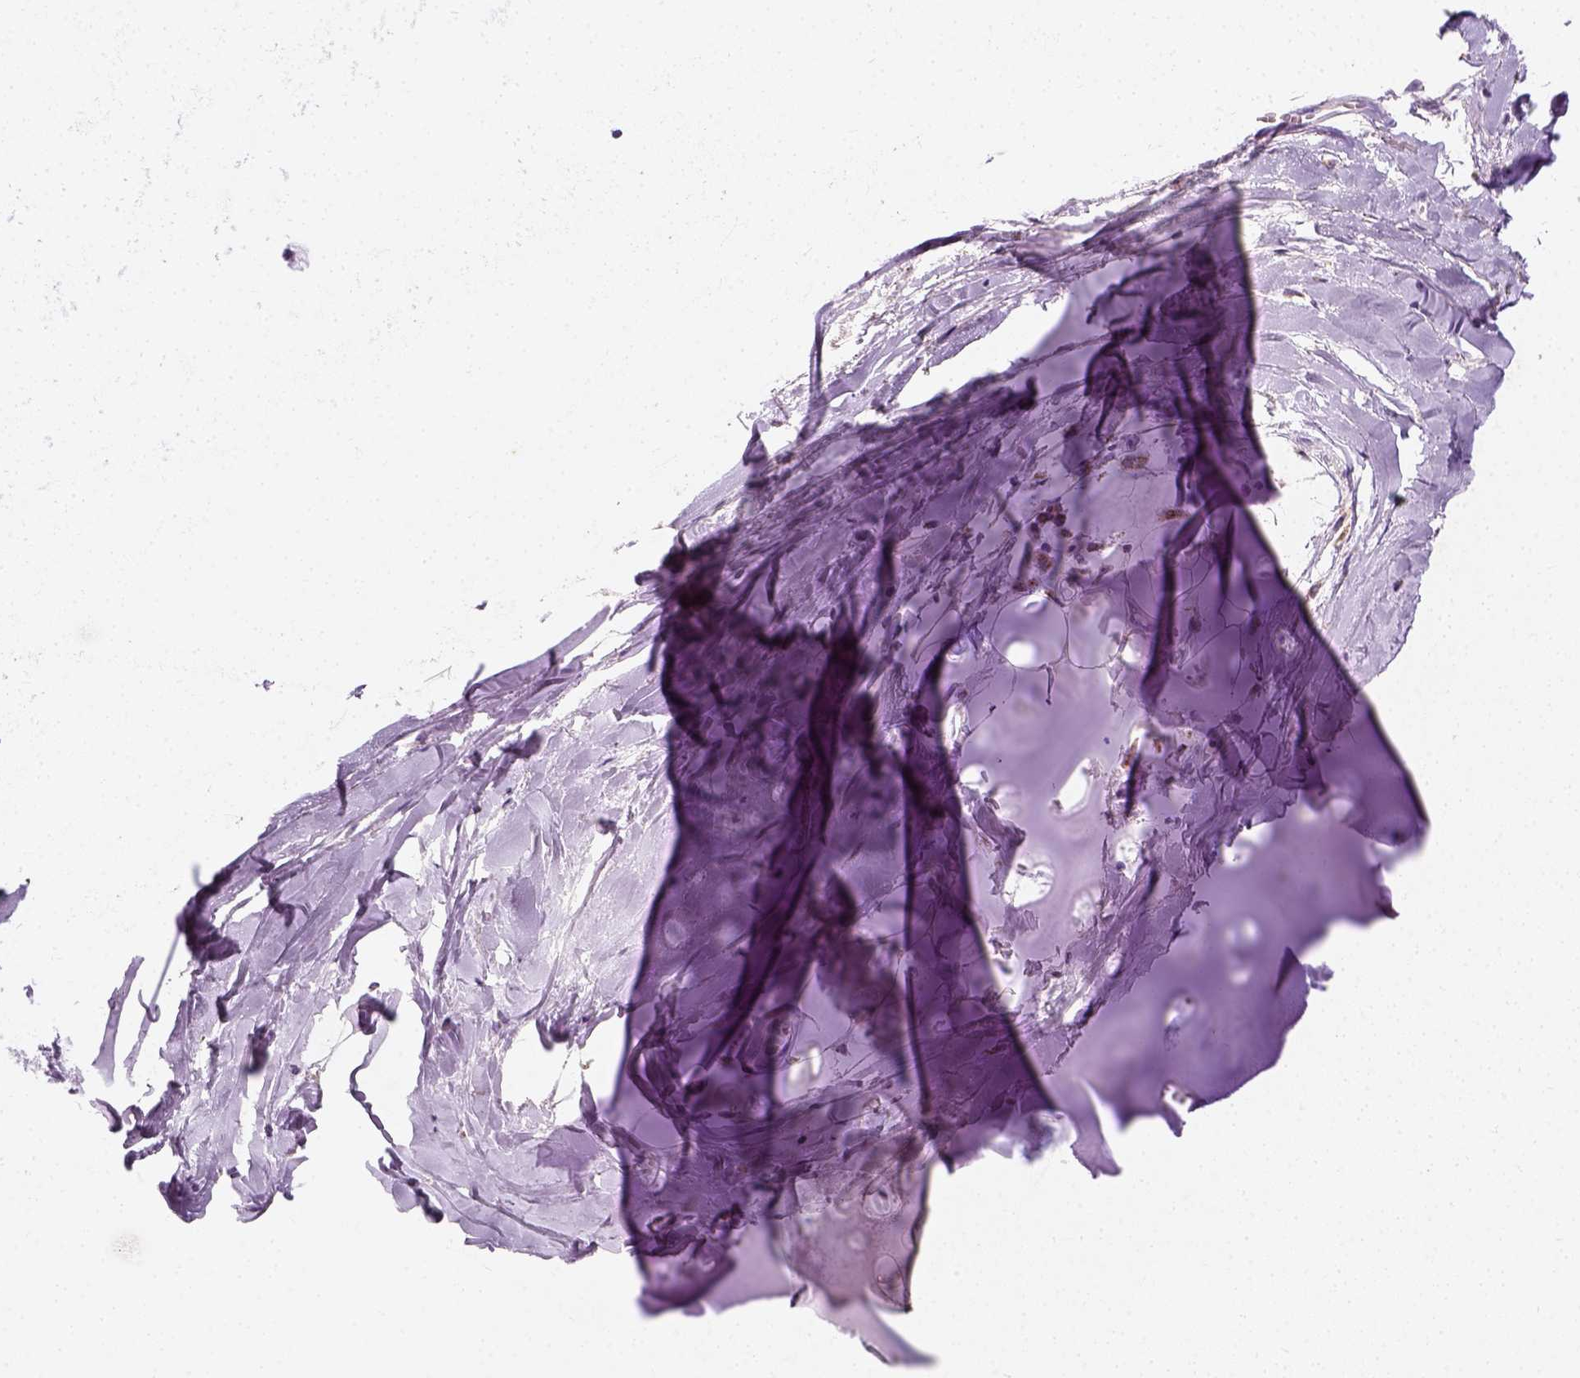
{"staining": {"intensity": "negative", "quantity": "none", "location": "none"}, "tissue": "adipose tissue", "cell_type": "Adipocytes", "image_type": "normal", "snomed": [{"axis": "morphology", "description": "Normal tissue, NOS"}, {"axis": "morphology", "description": "Squamous cell carcinoma, NOS"}, {"axis": "topography", "description": "Cartilage tissue"}, {"axis": "topography", "description": "Bronchus"}, {"axis": "topography", "description": "Lung"}], "caption": "Adipose tissue stained for a protein using immunohistochemistry (IHC) shows no positivity adipocytes.", "gene": "CHODL", "patient": {"sex": "male", "age": 66}}